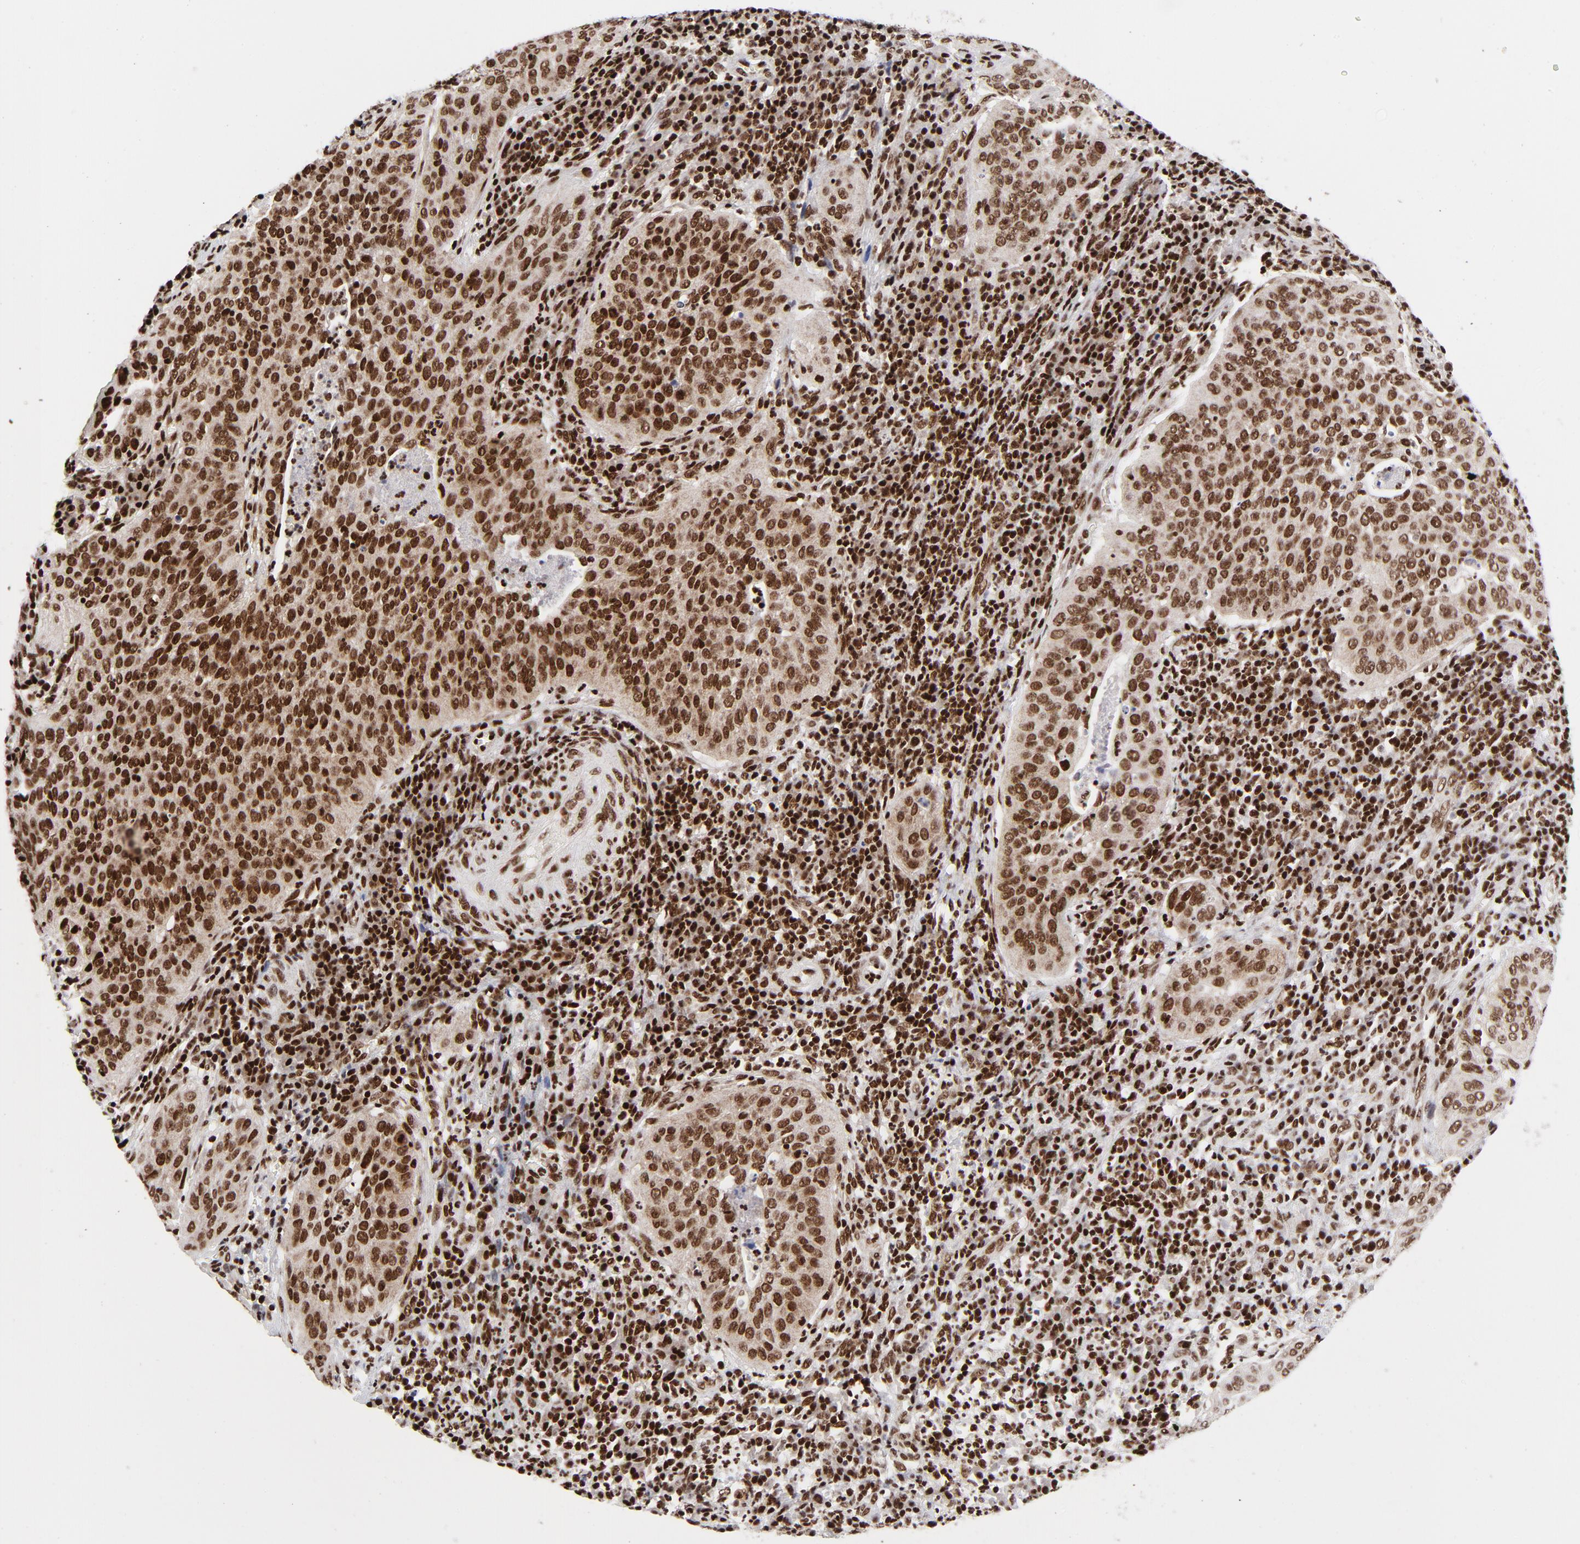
{"staining": {"intensity": "strong", "quantity": ">75%", "location": "nuclear"}, "tissue": "cervical cancer", "cell_type": "Tumor cells", "image_type": "cancer", "snomed": [{"axis": "morphology", "description": "Squamous cell carcinoma, NOS"}, {"axis": "topography", "description": "Cervix"}], "caption": "This histopathology image exhibits squamous cell carcinoma (cervical) stained with immunohistochemistry (IHC) to label a protein in brown. The nuclear of tumor cells show strong positivity for the protein. Nuclei are counter-stained blue.", "gene": "NFYB", "patient": {"sex": "female", "age": 39}}